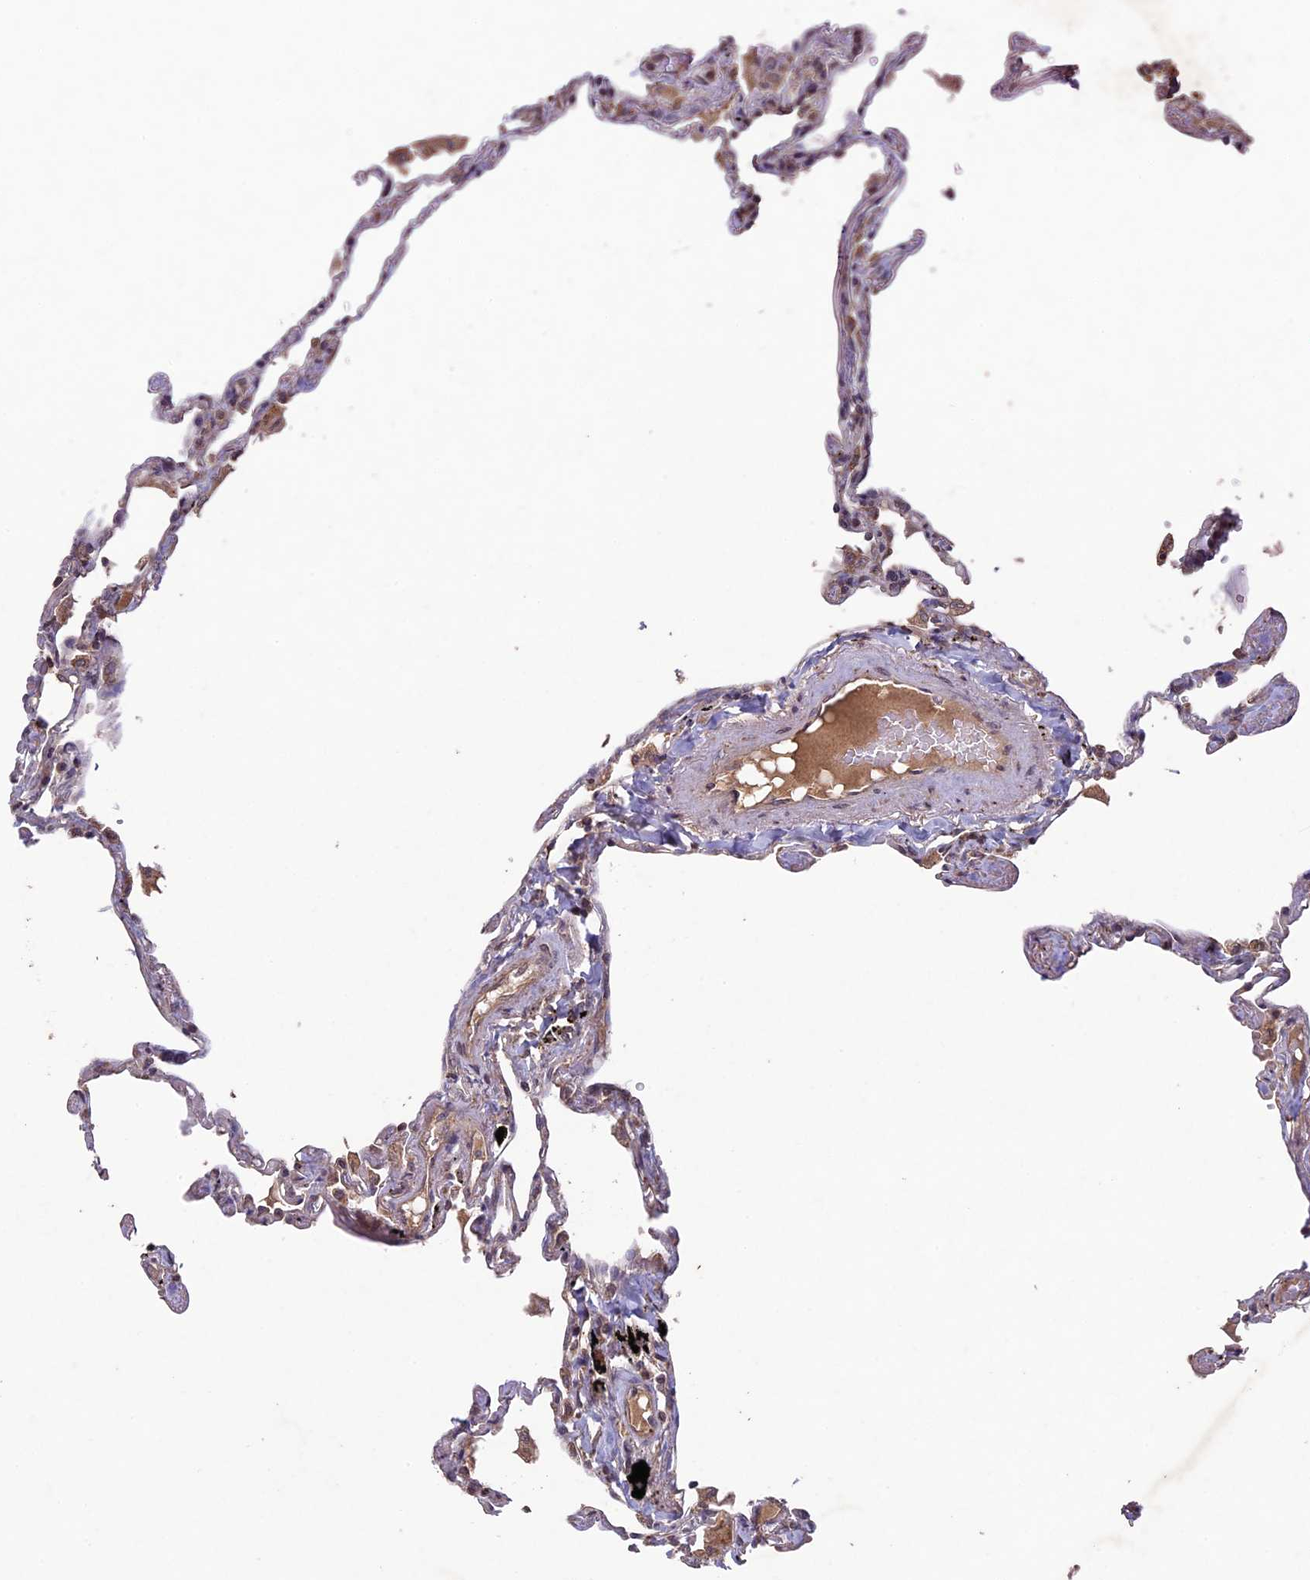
{"staining": {"intensity": "weak", "quantity": "<25%", "location": "cytoplasmic/membranous"}, "tissue": "lung", "cell_type": "Alveolar cells", "image_type": "normal", "snomed": [{"axis": "morphology", "description": "Normal tissue, NOS"}, {"axis": "topography", "description": "Lung"}], "caption": "Alveolar cells show no significant expression in normal lung. The staining is performed using DAB brown chromogen with nuclei counter-stained in using hematoxylin.", "gene": "RCCD1", "patient": {"sex": "female", "age": 67}}